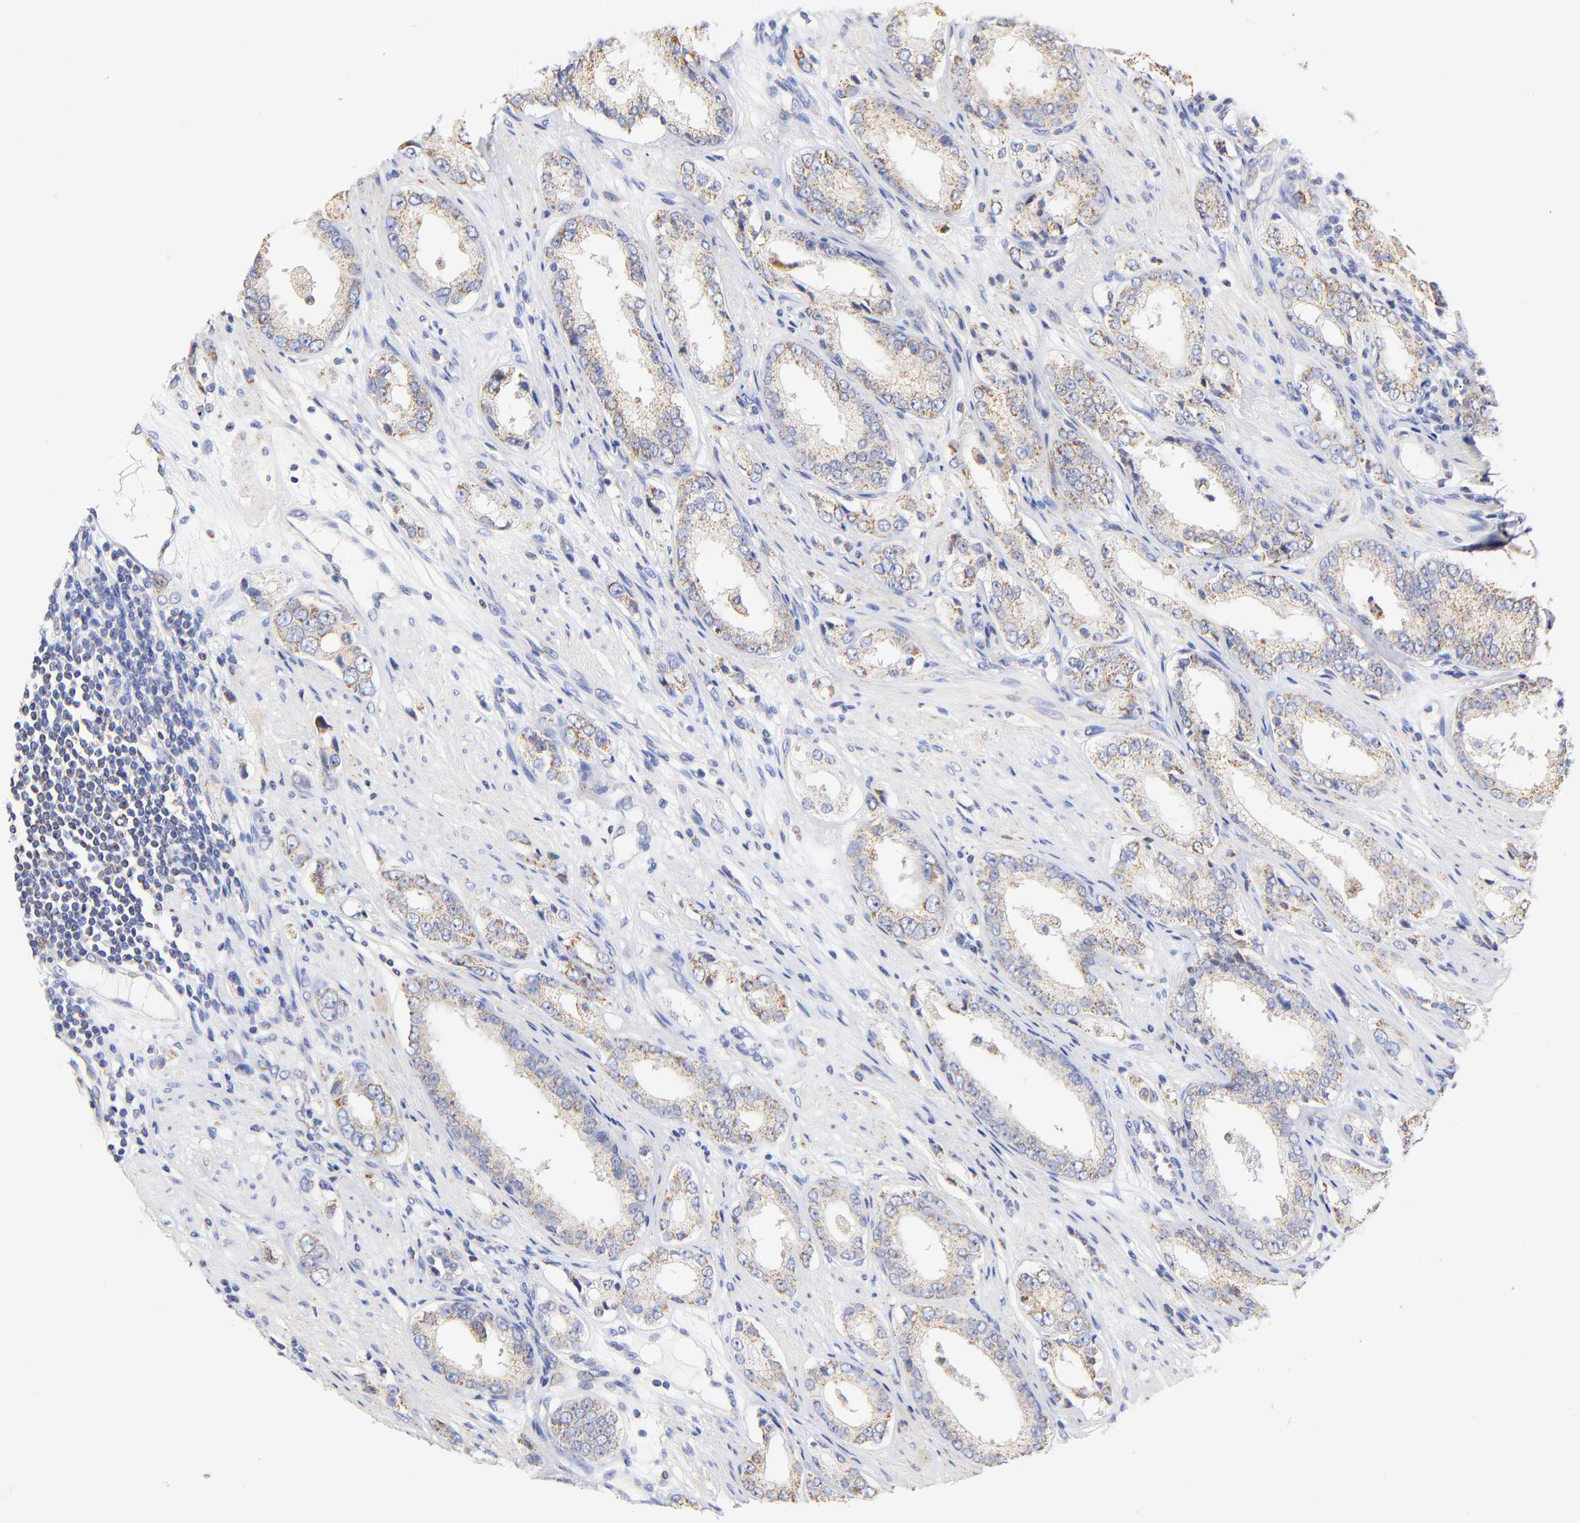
{"staining": {"intensity": "weak", "quantity": ">75%", "location": "cytoplasmic/membranous"}, "tissue": "prostate cancer", "cell_type": "Tumor cells", "image_type": "cancer", "snomed": [{"axis": "morphology", "description": "Adenocarcinoma, Medium grade"}, {"axis": "topography", "description": "Prostate"}], "caption": "Prostate cancer stained with IHC exhibits weak cytoplasmic/membranous expression in approximately >75% of tumor cells.", "gene": "ATP5F1D", "patient": {"sex": "male", "age": 53}}